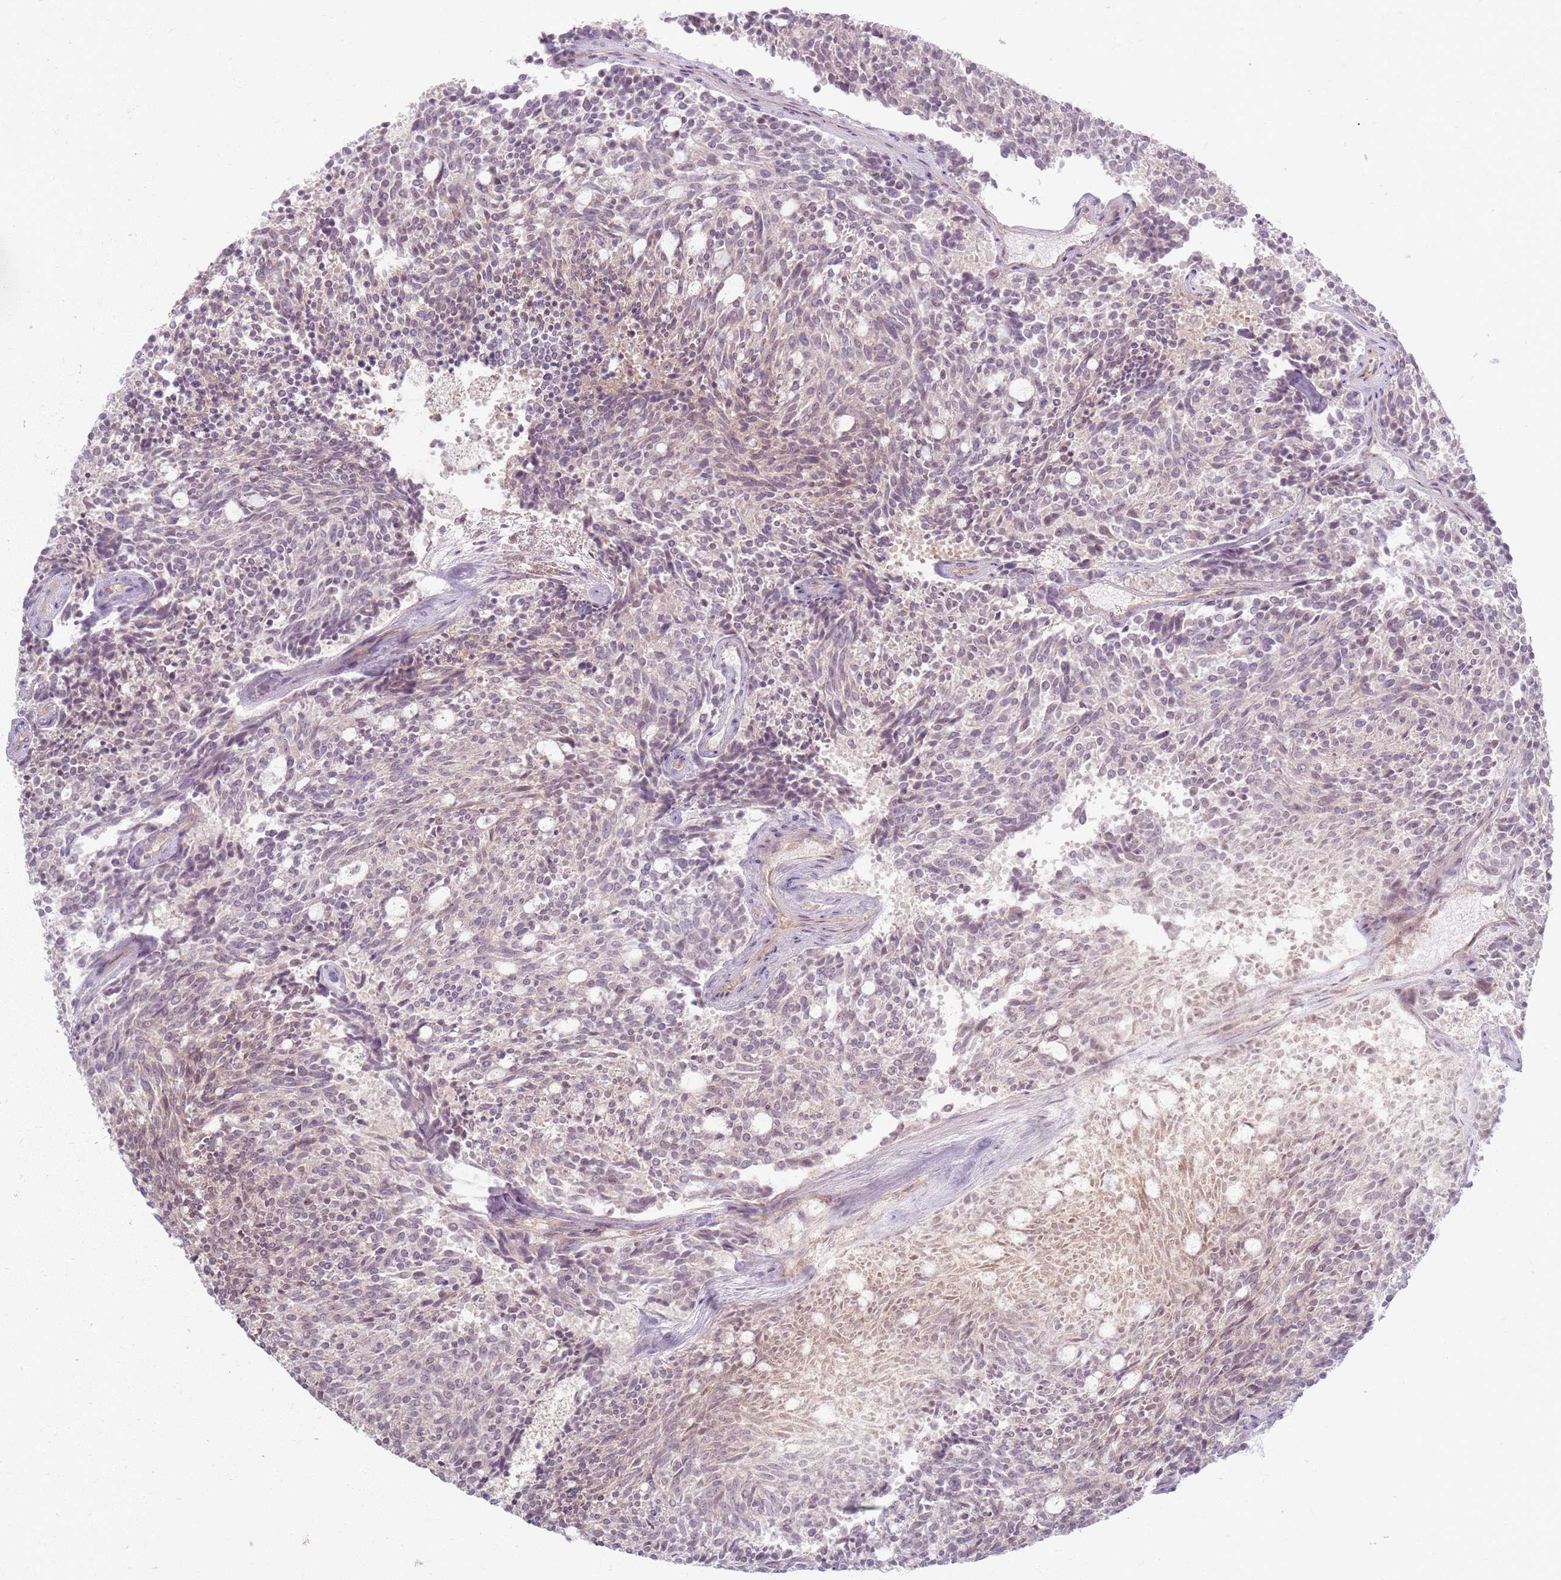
{"staining": {"intensity": "weak", "quantity": "<25%", "location": "cytoplasmic/membranous"}, "tissue": "carcinoid", "cell_type": "Tumor cells", "image_type": "cancer", "snomed": [{"axis": "morphology", "description": "Carcinoid, malignant, NOS"}, {"axis": "topography", "description": "Pancreas"}], "caption": "This is an immunohistochemistry image of carcinoid. There is no positivity in tumor cells.", "gene": "ZDHHC2", "patient": {"sex": "female", "age": 54}}